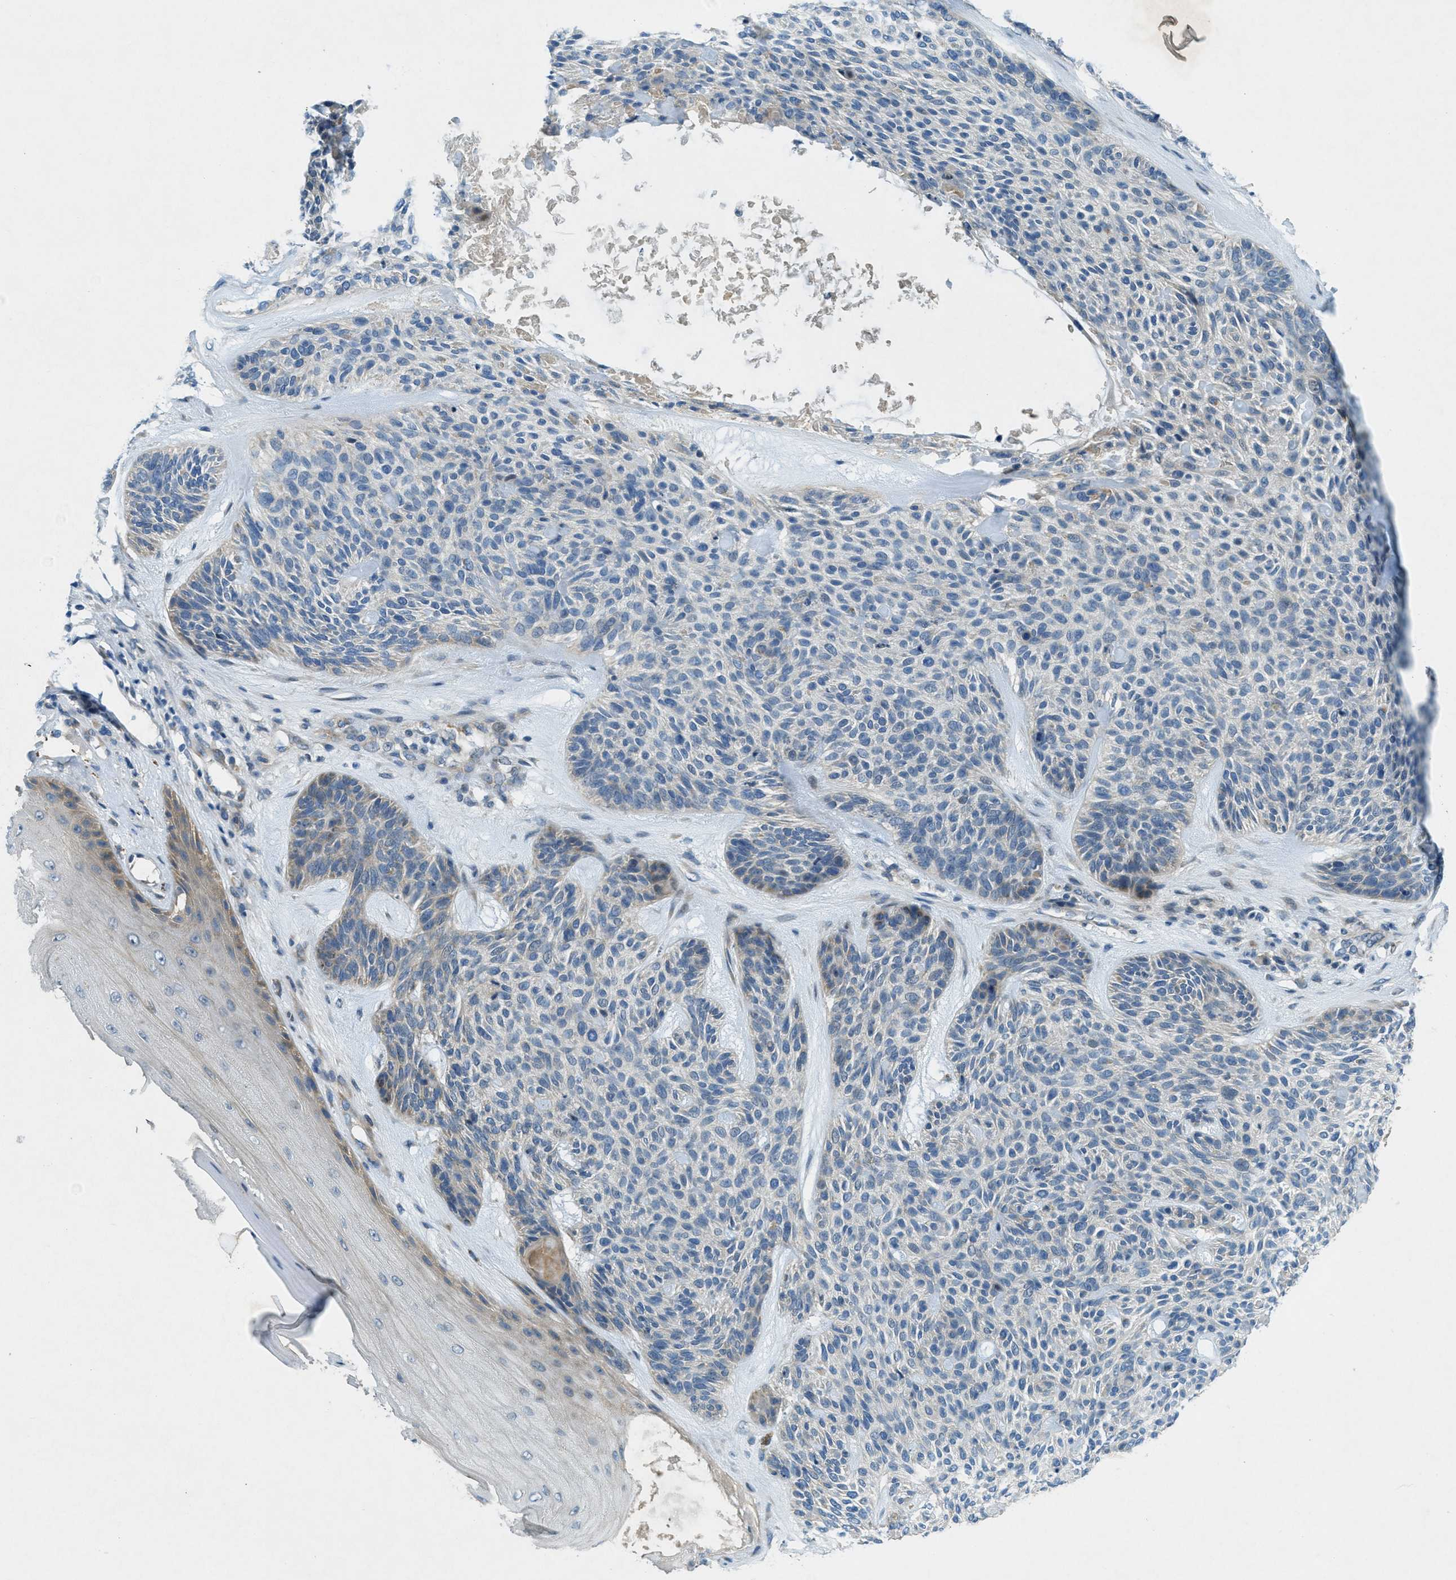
{"staining": {"intensity": "negative", "quantity": "none", "location": "none"}, "tissue": "skin cancer", "cell_type": "Tumor cells", "image_type": "cancer", "snomed": [{"axis": "morphology", "description": "Basal cell carcinoma"}, {"axis": "topography", "description": "Skin"}], "caption": "Histopathology image shows no protein positivity in tumor cells of skin cancer tissue. Nuclei are stained in blue.", "gene": "SNX14", "patient": {"sex": "male", "age": 55}}